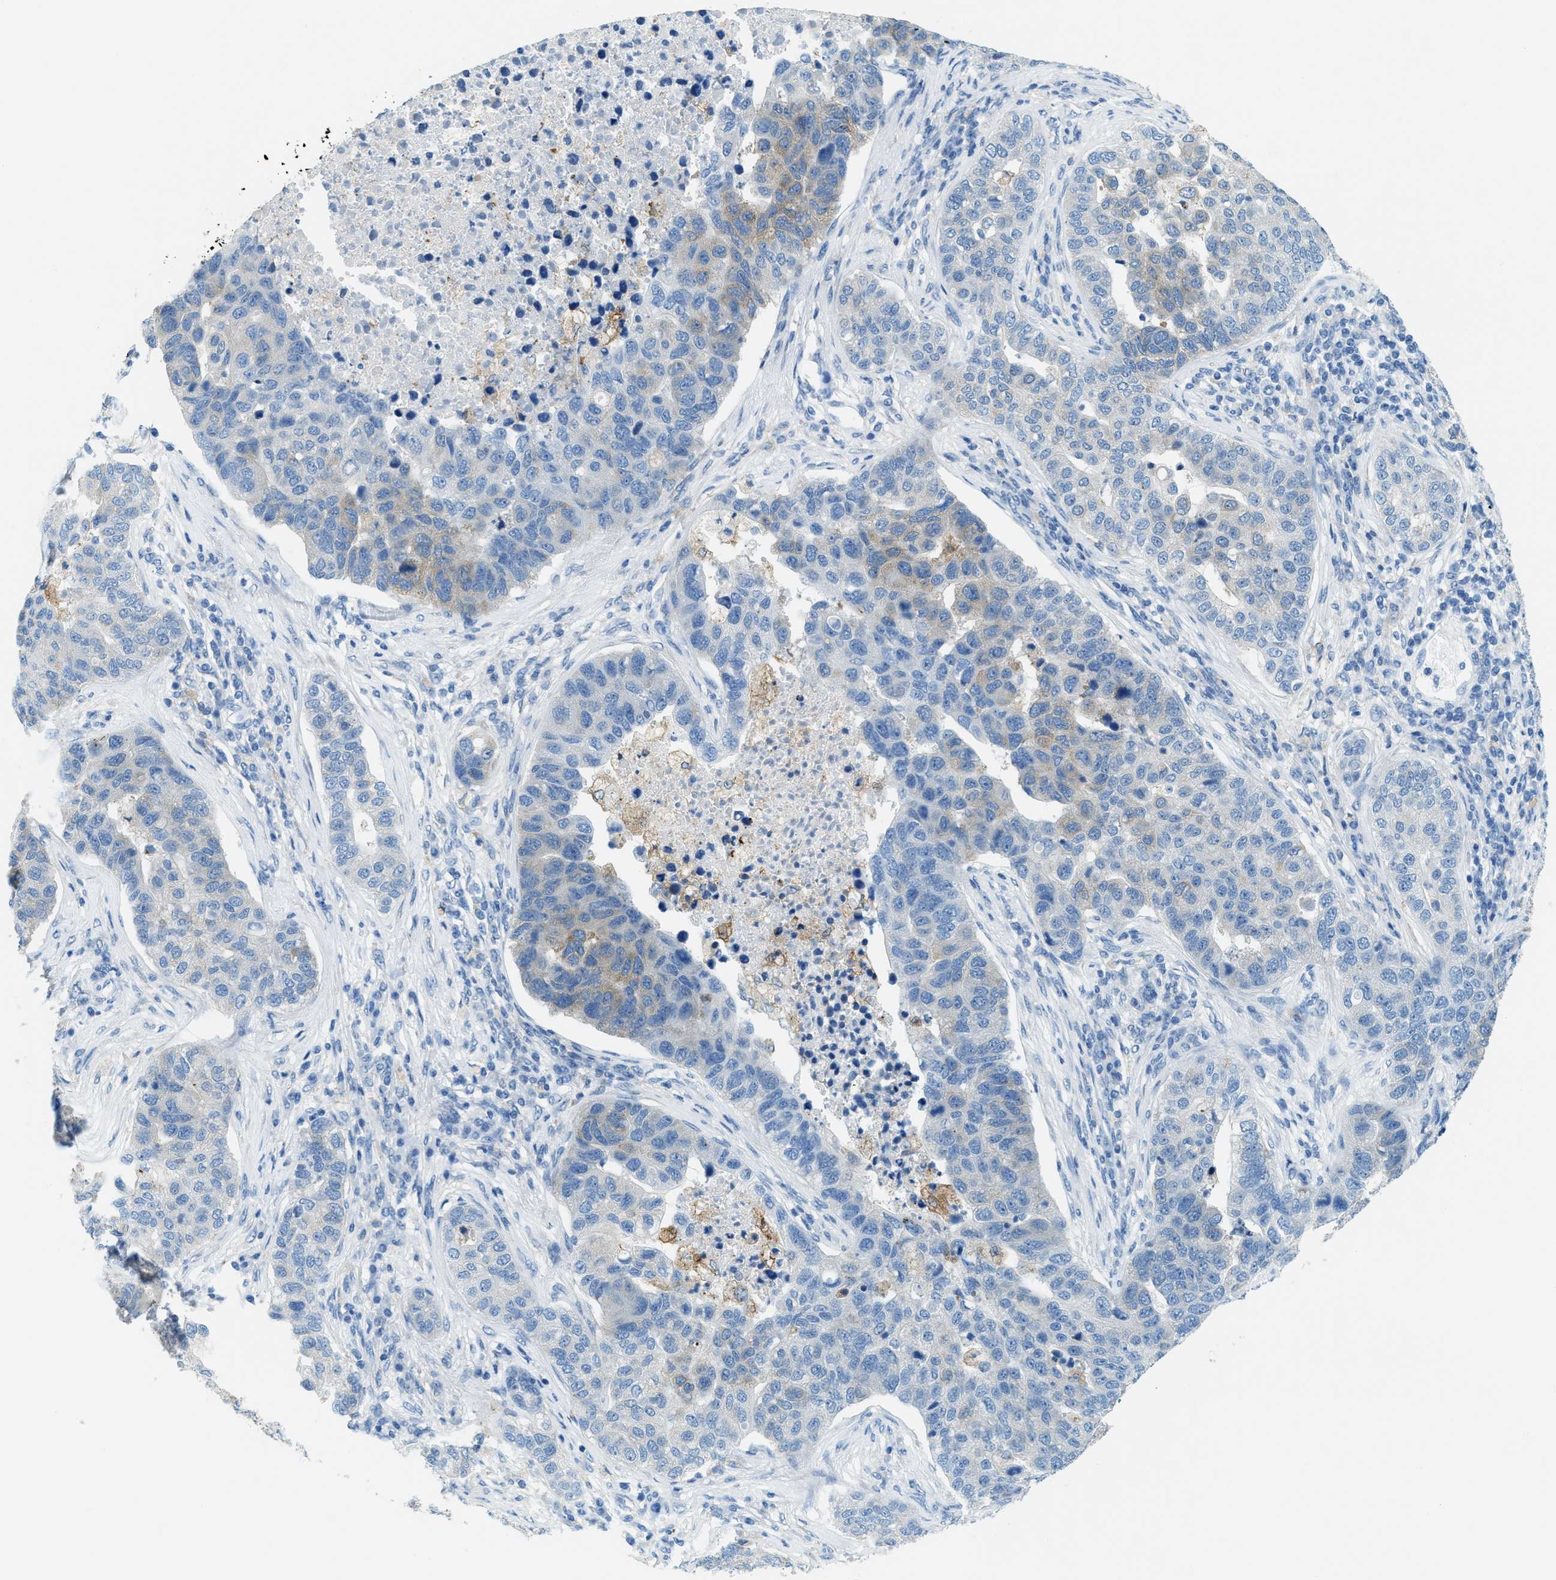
{"staining": {"intensity": "weak", "quantity": "<25%", "location": "cytoplasmic/membranous"}, "tissue": "pancreatic cancer", "cell_type": "Tumor cells", "image_type": "cancer", "snomed": [{"axis": "morphology", "description": "Adenocarcinoma, NOS"}, {"axis": "topography", "description": "Pancreas"}], "caption": "Immunohistochemistry (IHC) image of neoplastic tissue: pancreatic cancer (adenocarcinoma) stained with DAB reveals no significant protein expression in tumor cells.", "gene": "MATCAP2", "patient": {"sex": "female", "age": 61}}